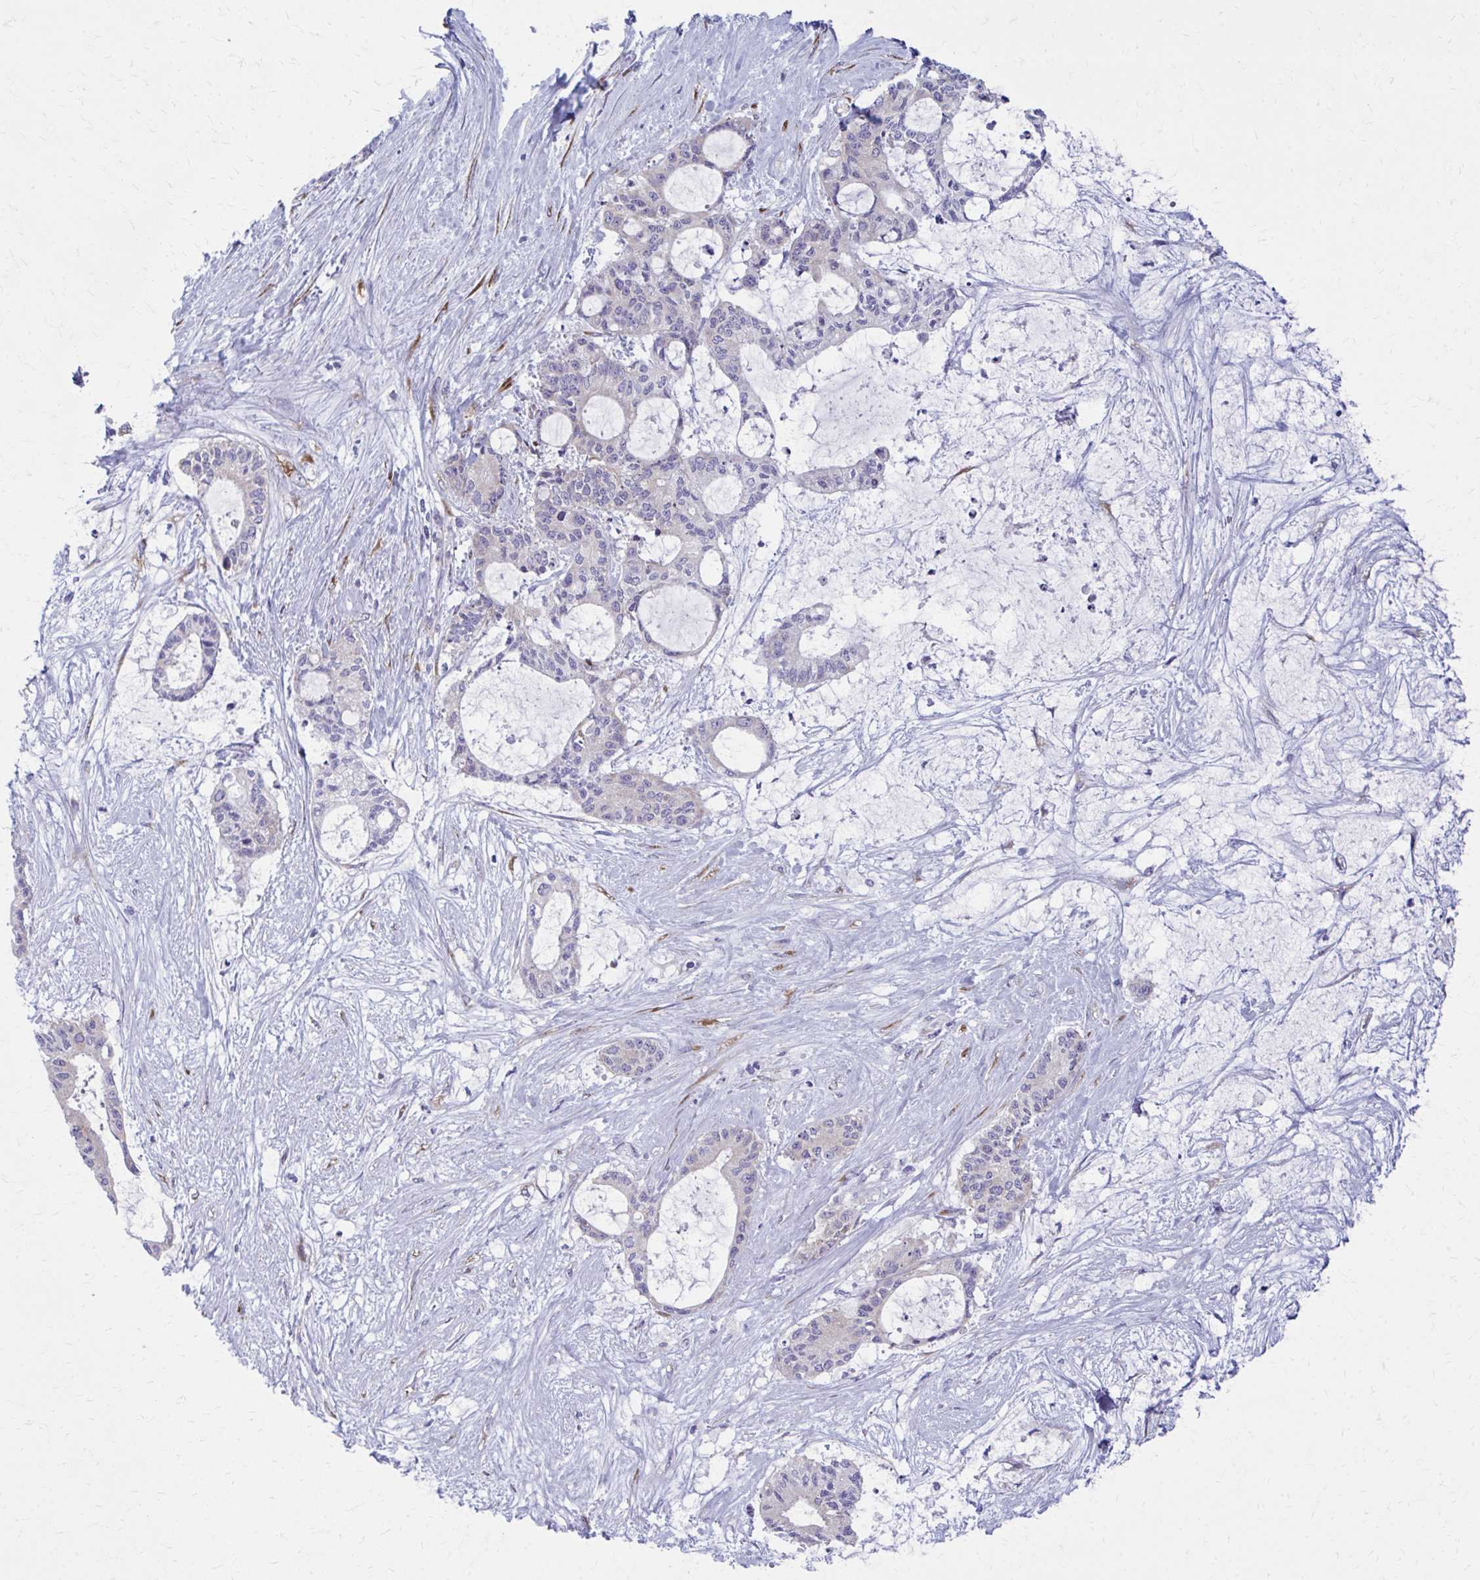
{"staining": {"intensity": "negative", "quantity": "none", "location": "none"}, "tissue": "liver cancer", "cell_type": "Tumor cells", "image_type": "cancer", "snomed": [{"axis": "morphology", "description": "Normal tissue, NOS"}, {"axis": "morphology", "description": "Cholangiocarcinoma"}, {"axis": "topography", "description": "Liver"}, {"axis": "topography", "description": "Peripheral nerve tissue"}], "caption": "Human cholangiocarcinoma (liver) stained for a protein using immunohistochemistry reveals no expression in tumor cells.", "gene": "SPATS2L", "patient": {"sex": "female", "age": 73}}